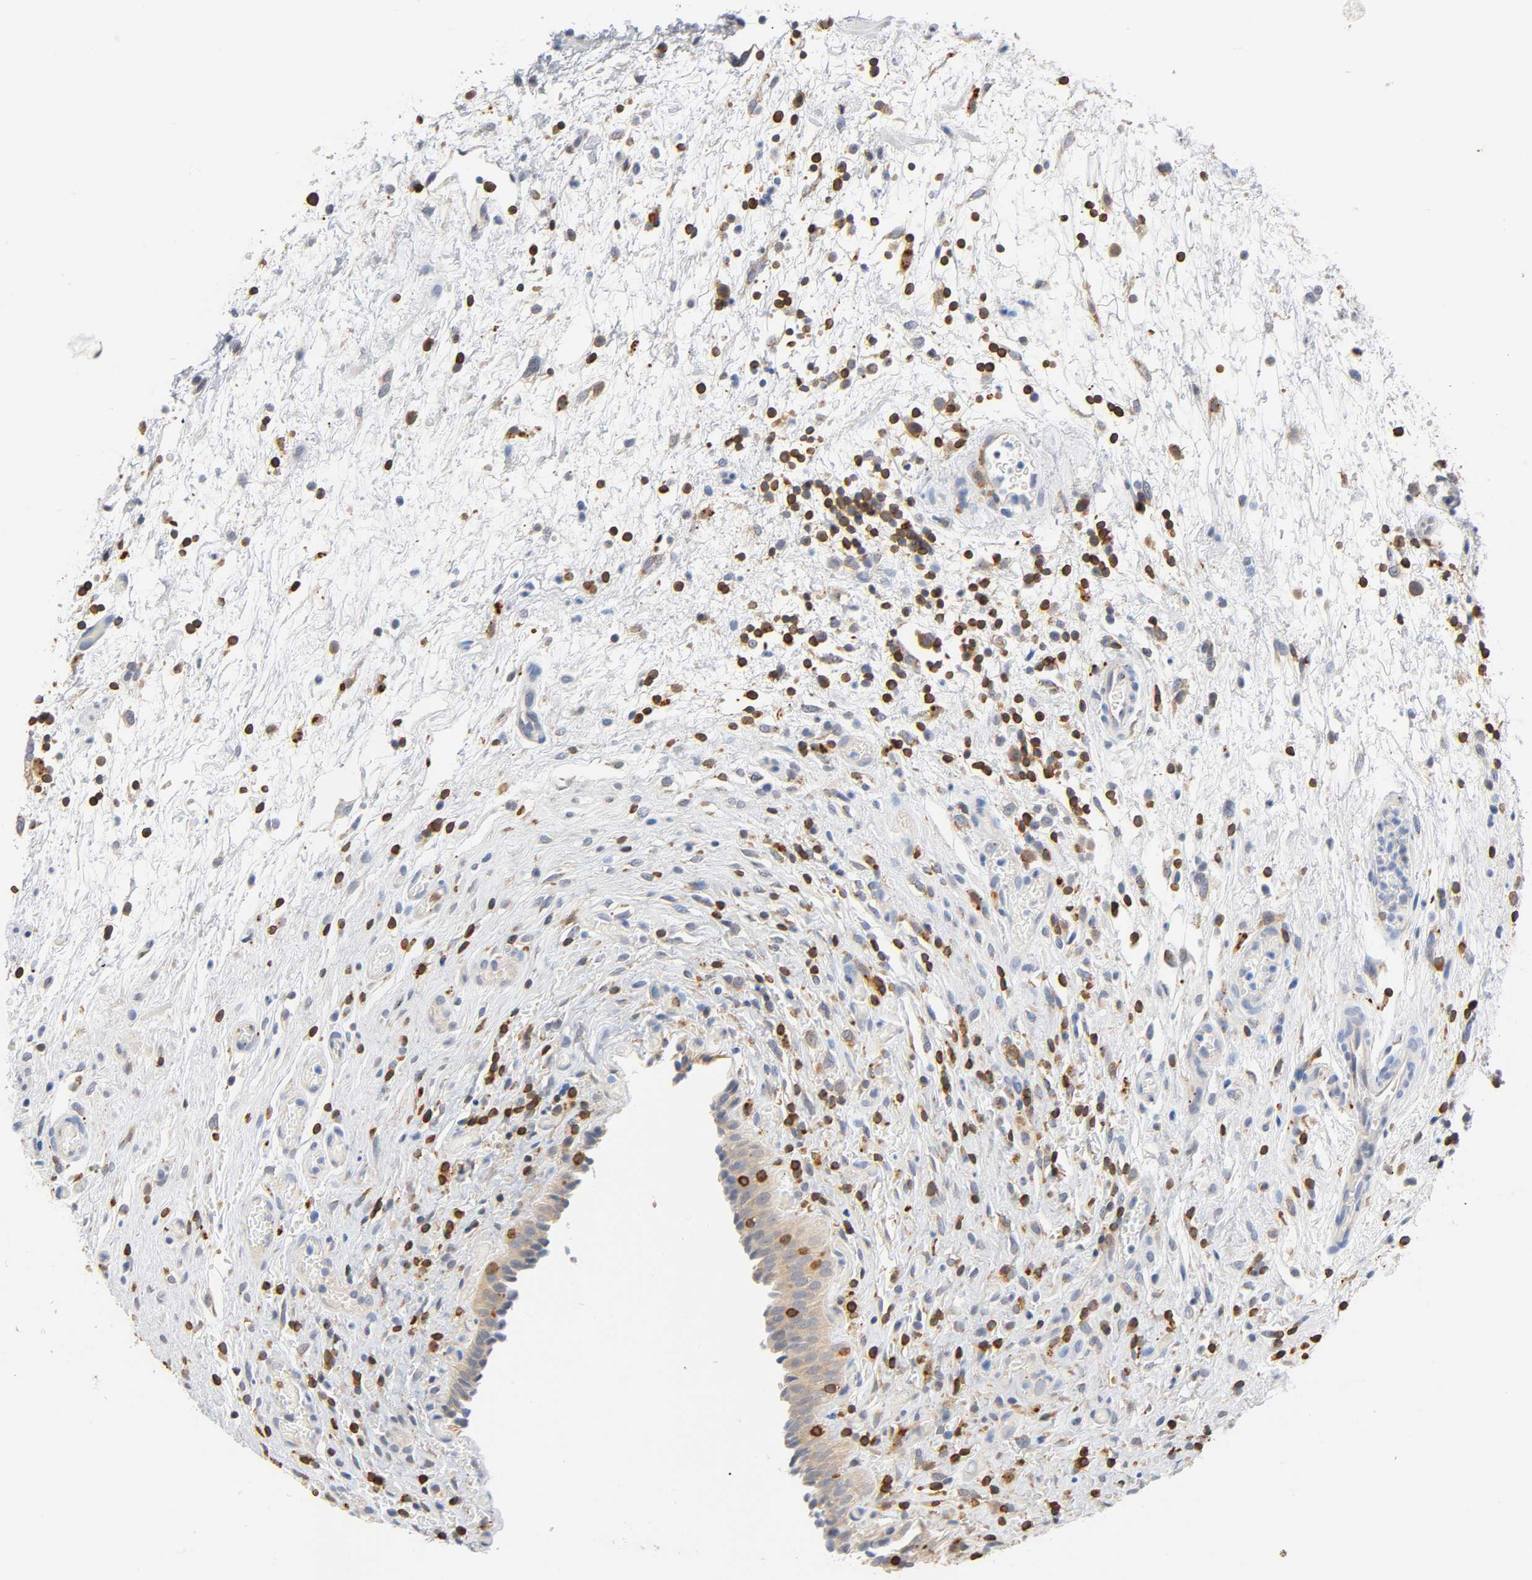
{"staining": {"intensity": "moderate", "quantity": ">75%", "location": "cytoplasmic/membranous"}, "tissue": "urinary bladder", "cell_type": "Urothelial cells", "image_type": "normal", "snomed": [{"axis": "morphology", "description": "Normal tissue, NOS"}, {"axis": "topography", "description": "Urinary bladder"}], "caption": "Moderate cytoplasmic/membranous expression is identified in about >75% of urothelial cells in normal urinary bladder.", "gene": "UCKL1", "patient": {"sex": "male", "age": 51}}